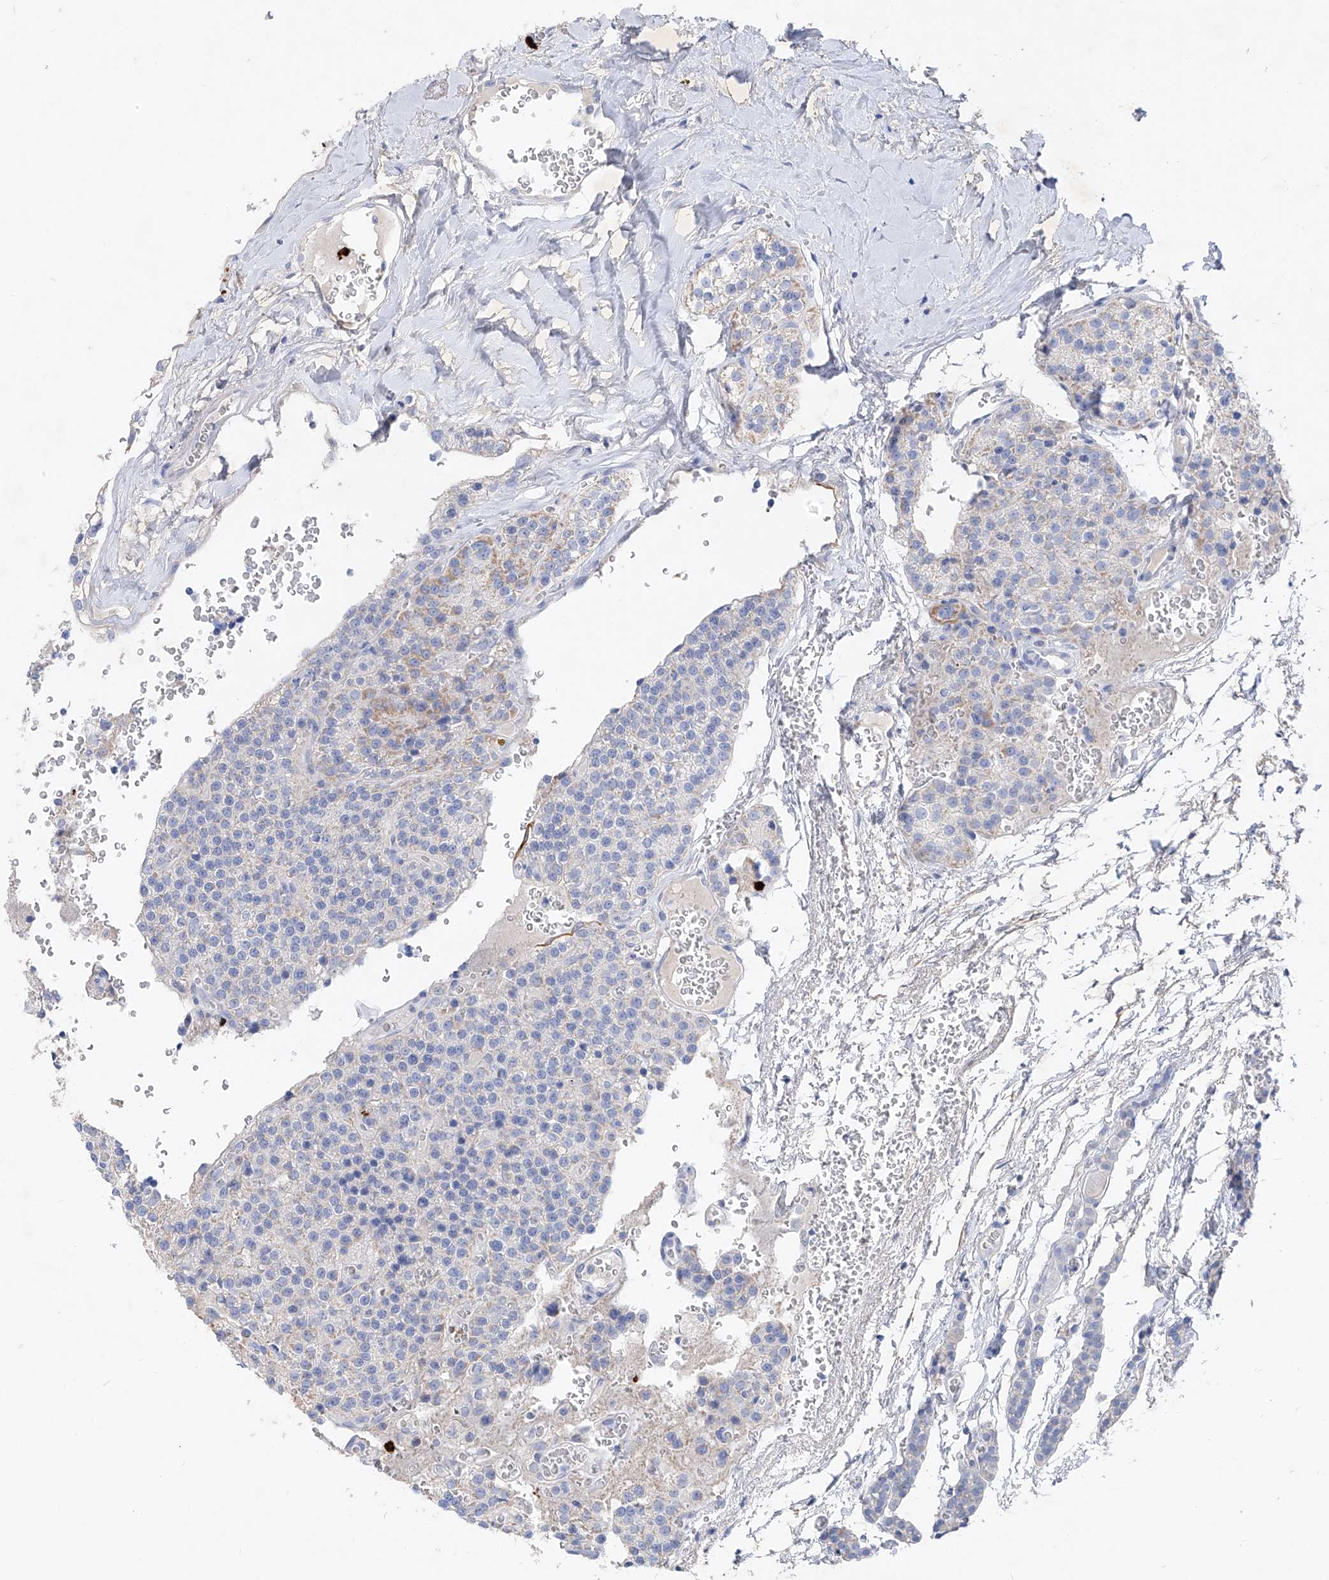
{"staining": {"intensity": "negative", "quantity": "none", "location": "none"}, "tissue": "parathyroid gland", "cell_type": "Glandular cells", "image_type": "normal", "snomed": [{"axis": "morphology", "description": "Normal tissue, NOS"}, {"axis": "topography", "description": "Parathyroid gland"}], "caption": "The IHC micrograph has no significant staining in glandular cells of parathyroid gland. Brightfield microscopy of immunohistochemistry (IHC) stained with DAB (3,3'-diaminobenzidine) (brown) and hematoxylin (blue), captured at high magnification.", "gene": "FRS3", "patient": {"sex": "female", "age": 64}}